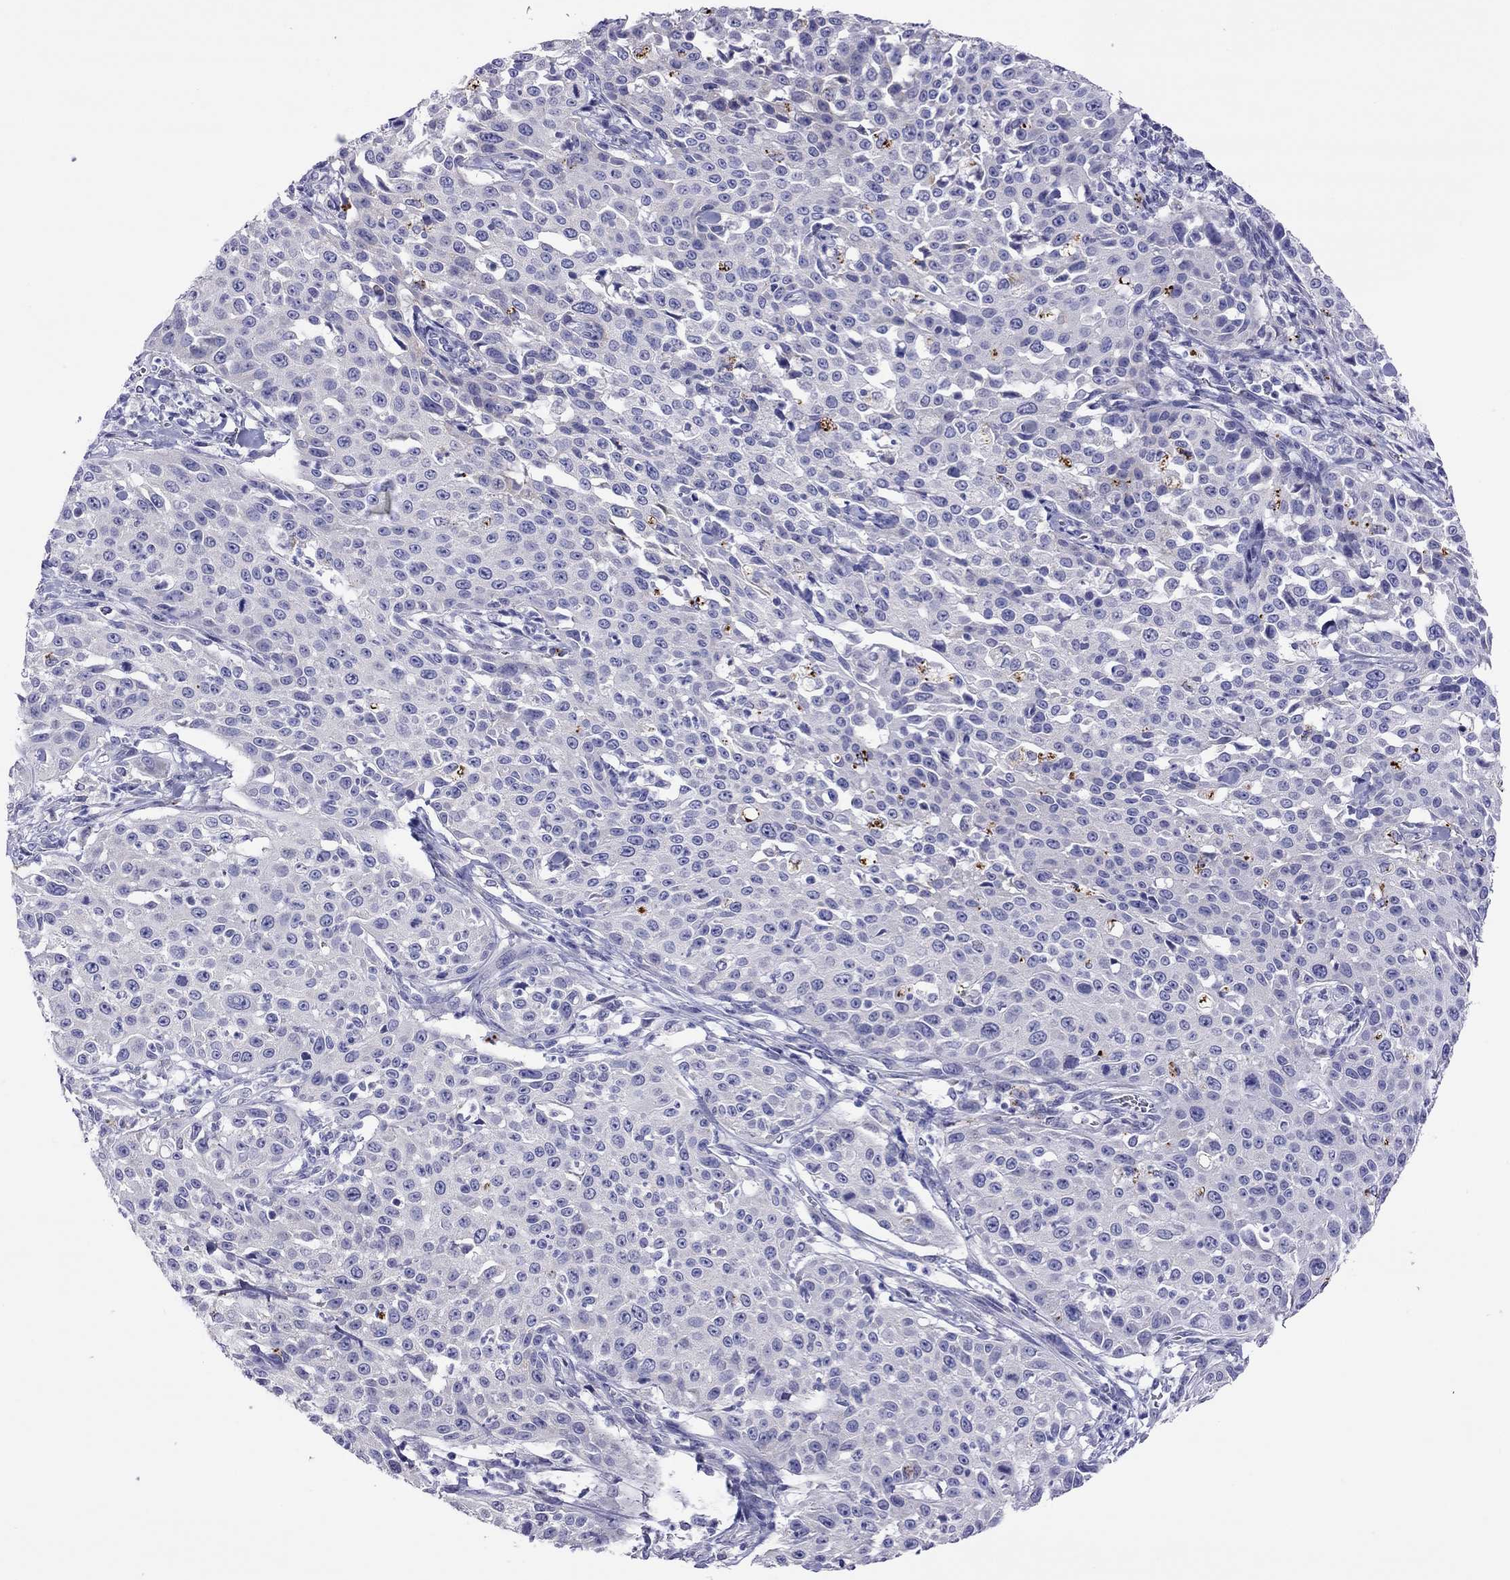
{"staining": {"intensity": "negative", "quantity": "none", "location": "none"}, "tissue": "cervical cancer", "cell_type": "Tumor cells", "image_type": "cancer", "snomed": [{"axis": "morphology", "description": "Squamous cell carcinoma, NOS"}, {"axis": "topography", "description": "Cervix"}], "caption": "Image shows no protein positivity in tumor cells of cervical squamous cell carcinoma tissue.", "gene": "COL9A1", "patient": {"sex": "female", "age": 26}}